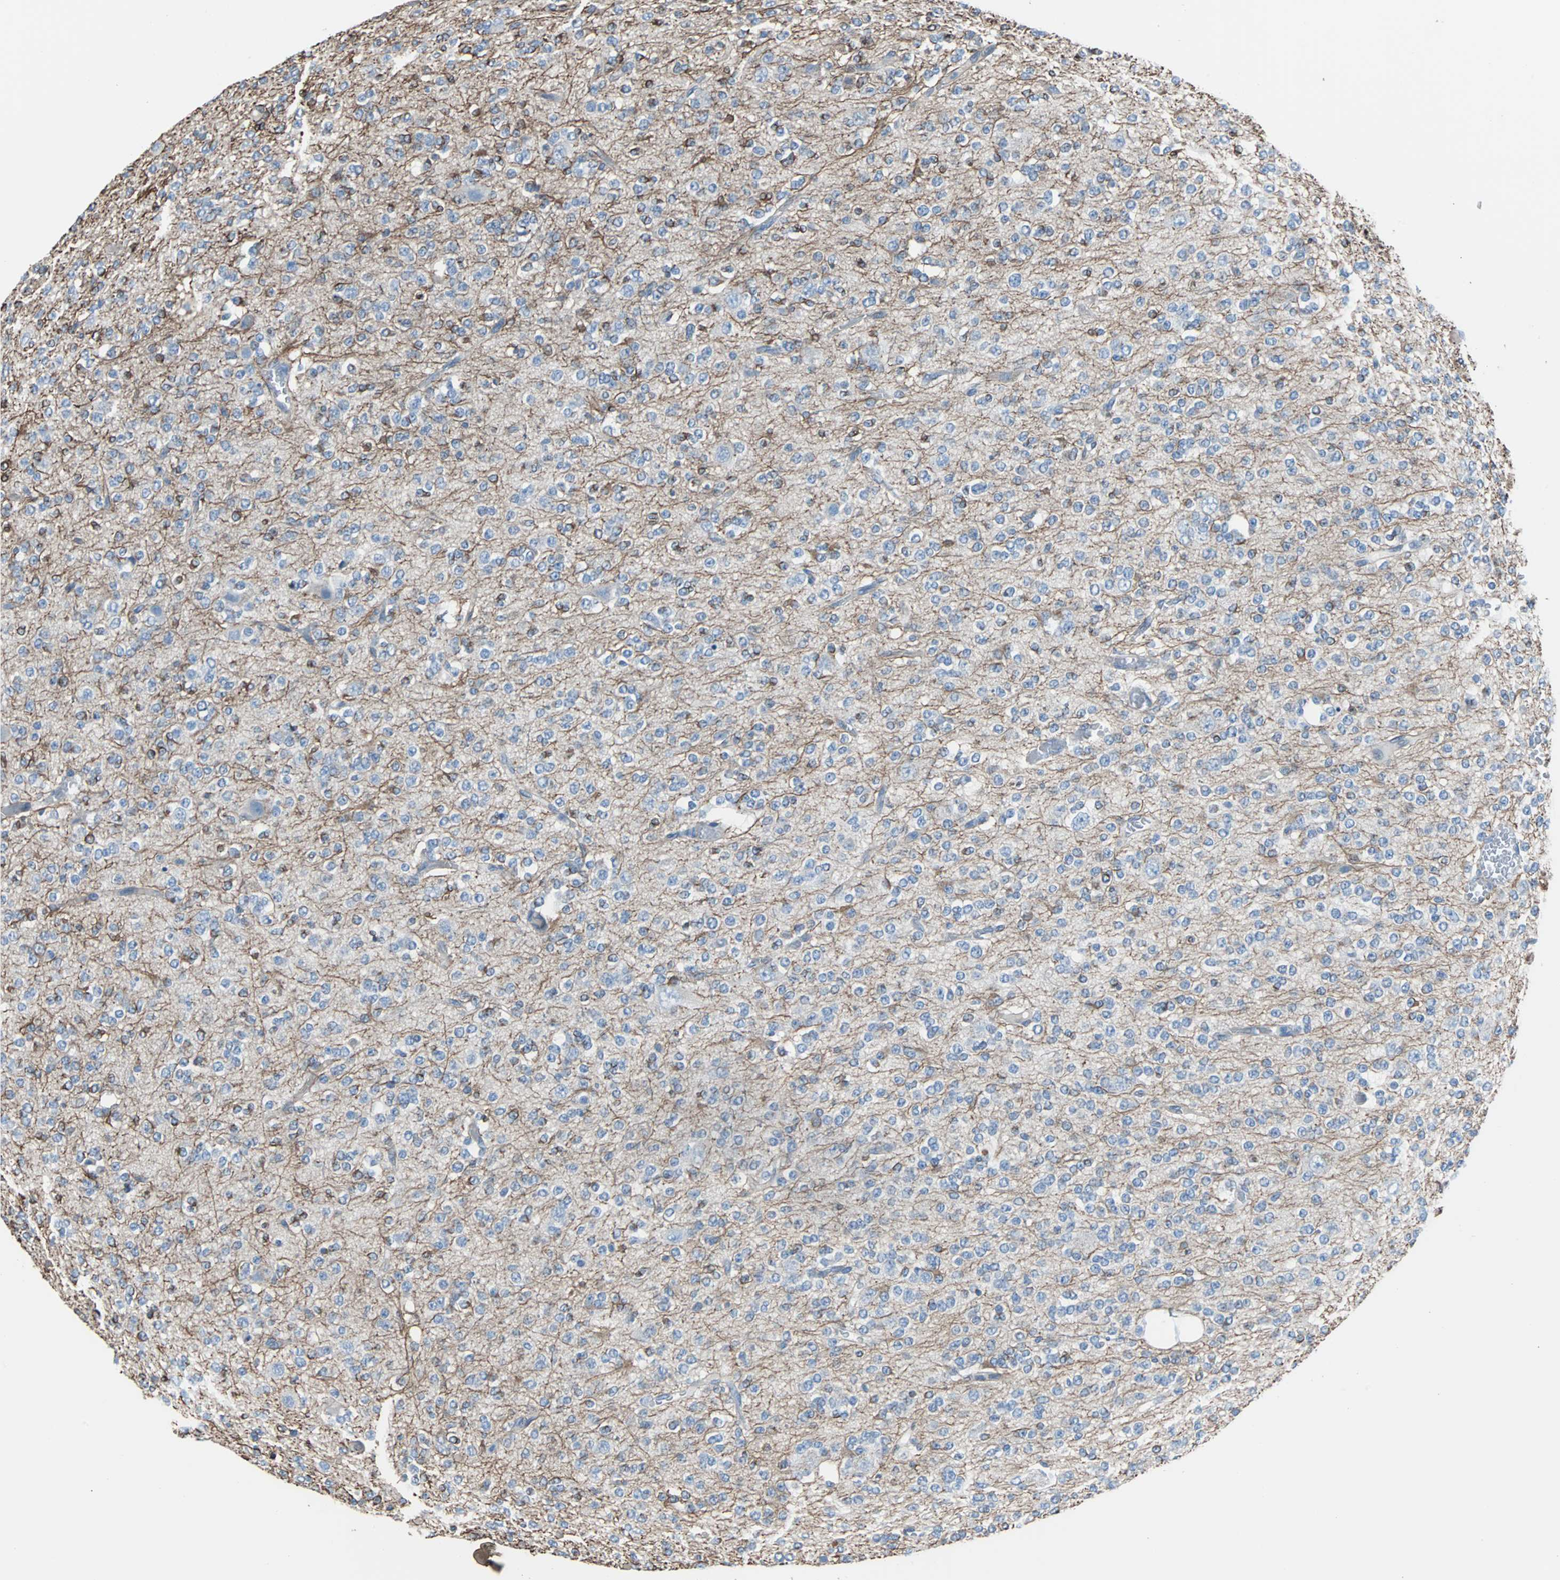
{"staining": {"intensity": "negative", "quantity": "none", "location": "none"}, "tissue": "glioma", "cell_type": "Tumor cells", "image_type": "cancer", "snomed": [{"axis": "morphology", "description": "Glioma, malignant, Low grade"}, {"axis": "topography", "description": "Brain"}], "caption": "This is an immunohistochemistry (IHC) image of human malignant glioma (low-grade). There is no expression in tumor cells.", "gene": "KRT7", "patient": {"sex": "male", "age": 38}}